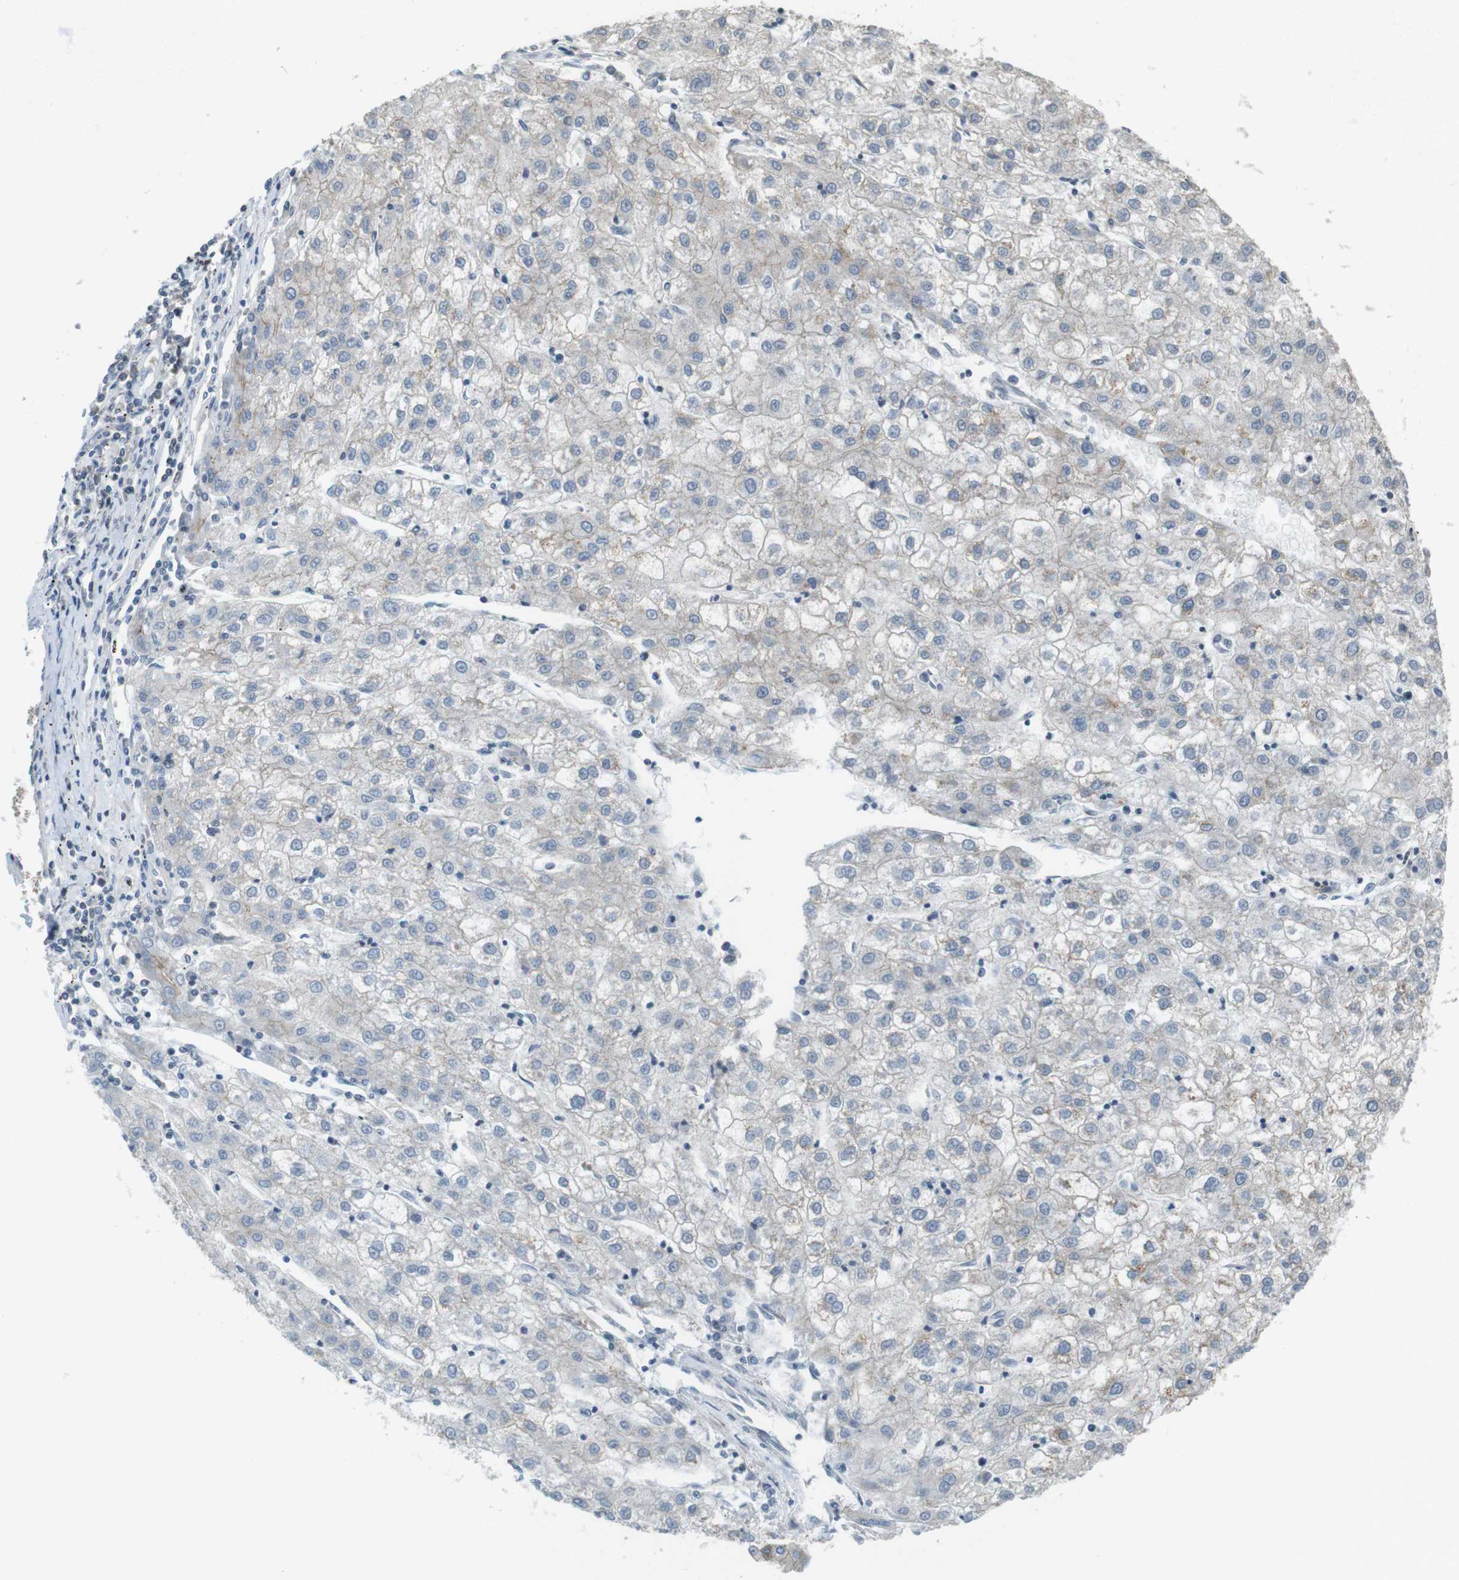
{"staining": {"intensity": "weak", "quantity": "<25%", "location": "cytoplasmic/membranous"}, "tissue": "liver cancer", "cell_type": "Tumor cells", "image_type": "cancer", "snomed": [{"axis": "morphology", "description": "Carcinoma, Hepatocellular, NOS"}, {"axis": "topography", "description": "Liver"}], "caption": "Micrograph shows no protein staining in tumor cells of liver cancer tissue. (Brightfield microscopy of DAB immunohistochemistry at high magnification).", "gene": "PCDH10", "patient": {"sex": "male", "age": 72}}